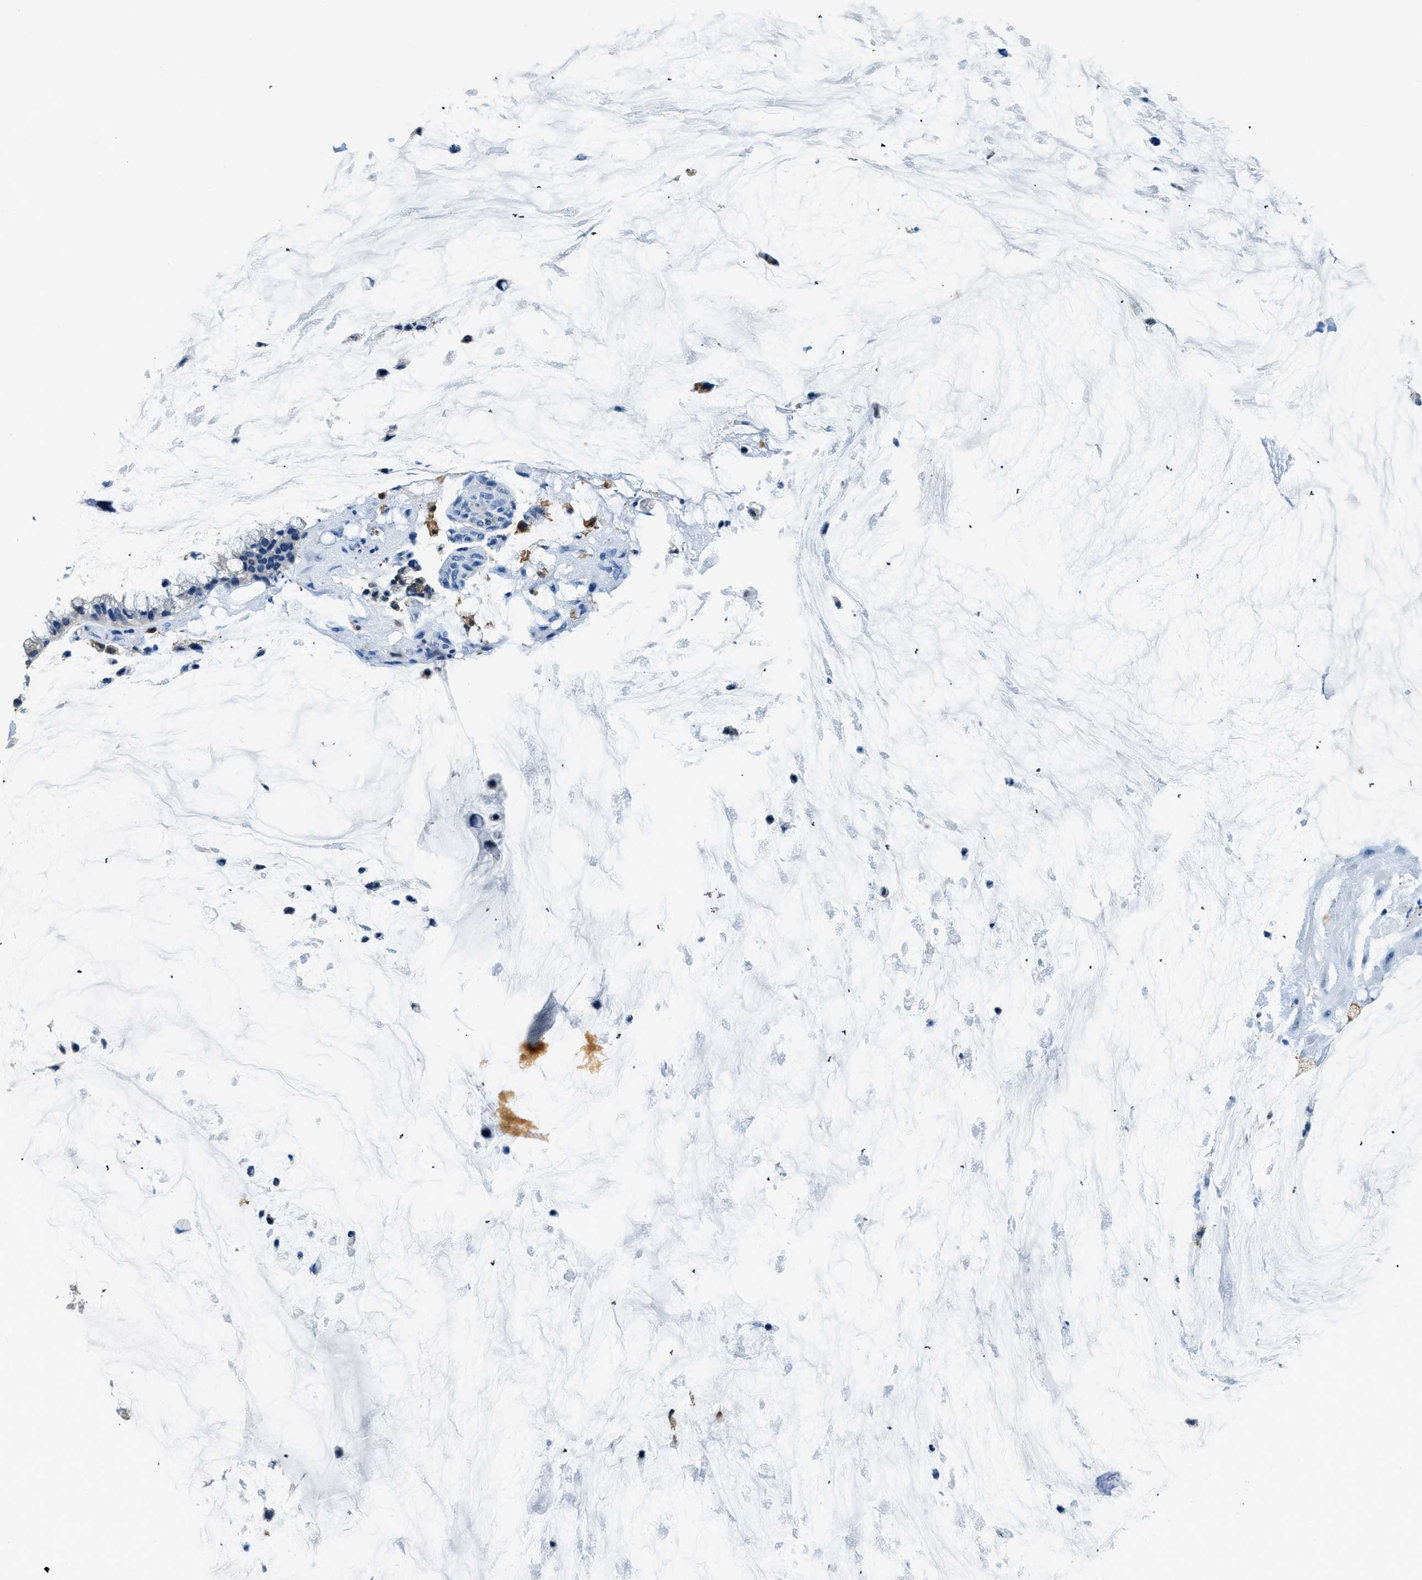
{"staining": {"intensity": "negative", "quantity": "none", "location": "none"}, "tissue": "ovarian cancer", "cell_type": "Tumor cells", "image_type": "cancer", "snomed": [{"axis": "morphology", "description": "Cystadenocarcinoma, mucinous, NOS"}, {"axis": "topography", "description": "Ovary"}], "caption": "This is a image of IHC staining of mucinous cystadenocarcinoma (ovarian), which shows no staining in tumor cells.", "gene": "CAPG", "patient": {"sex": "female", "age": 39}}